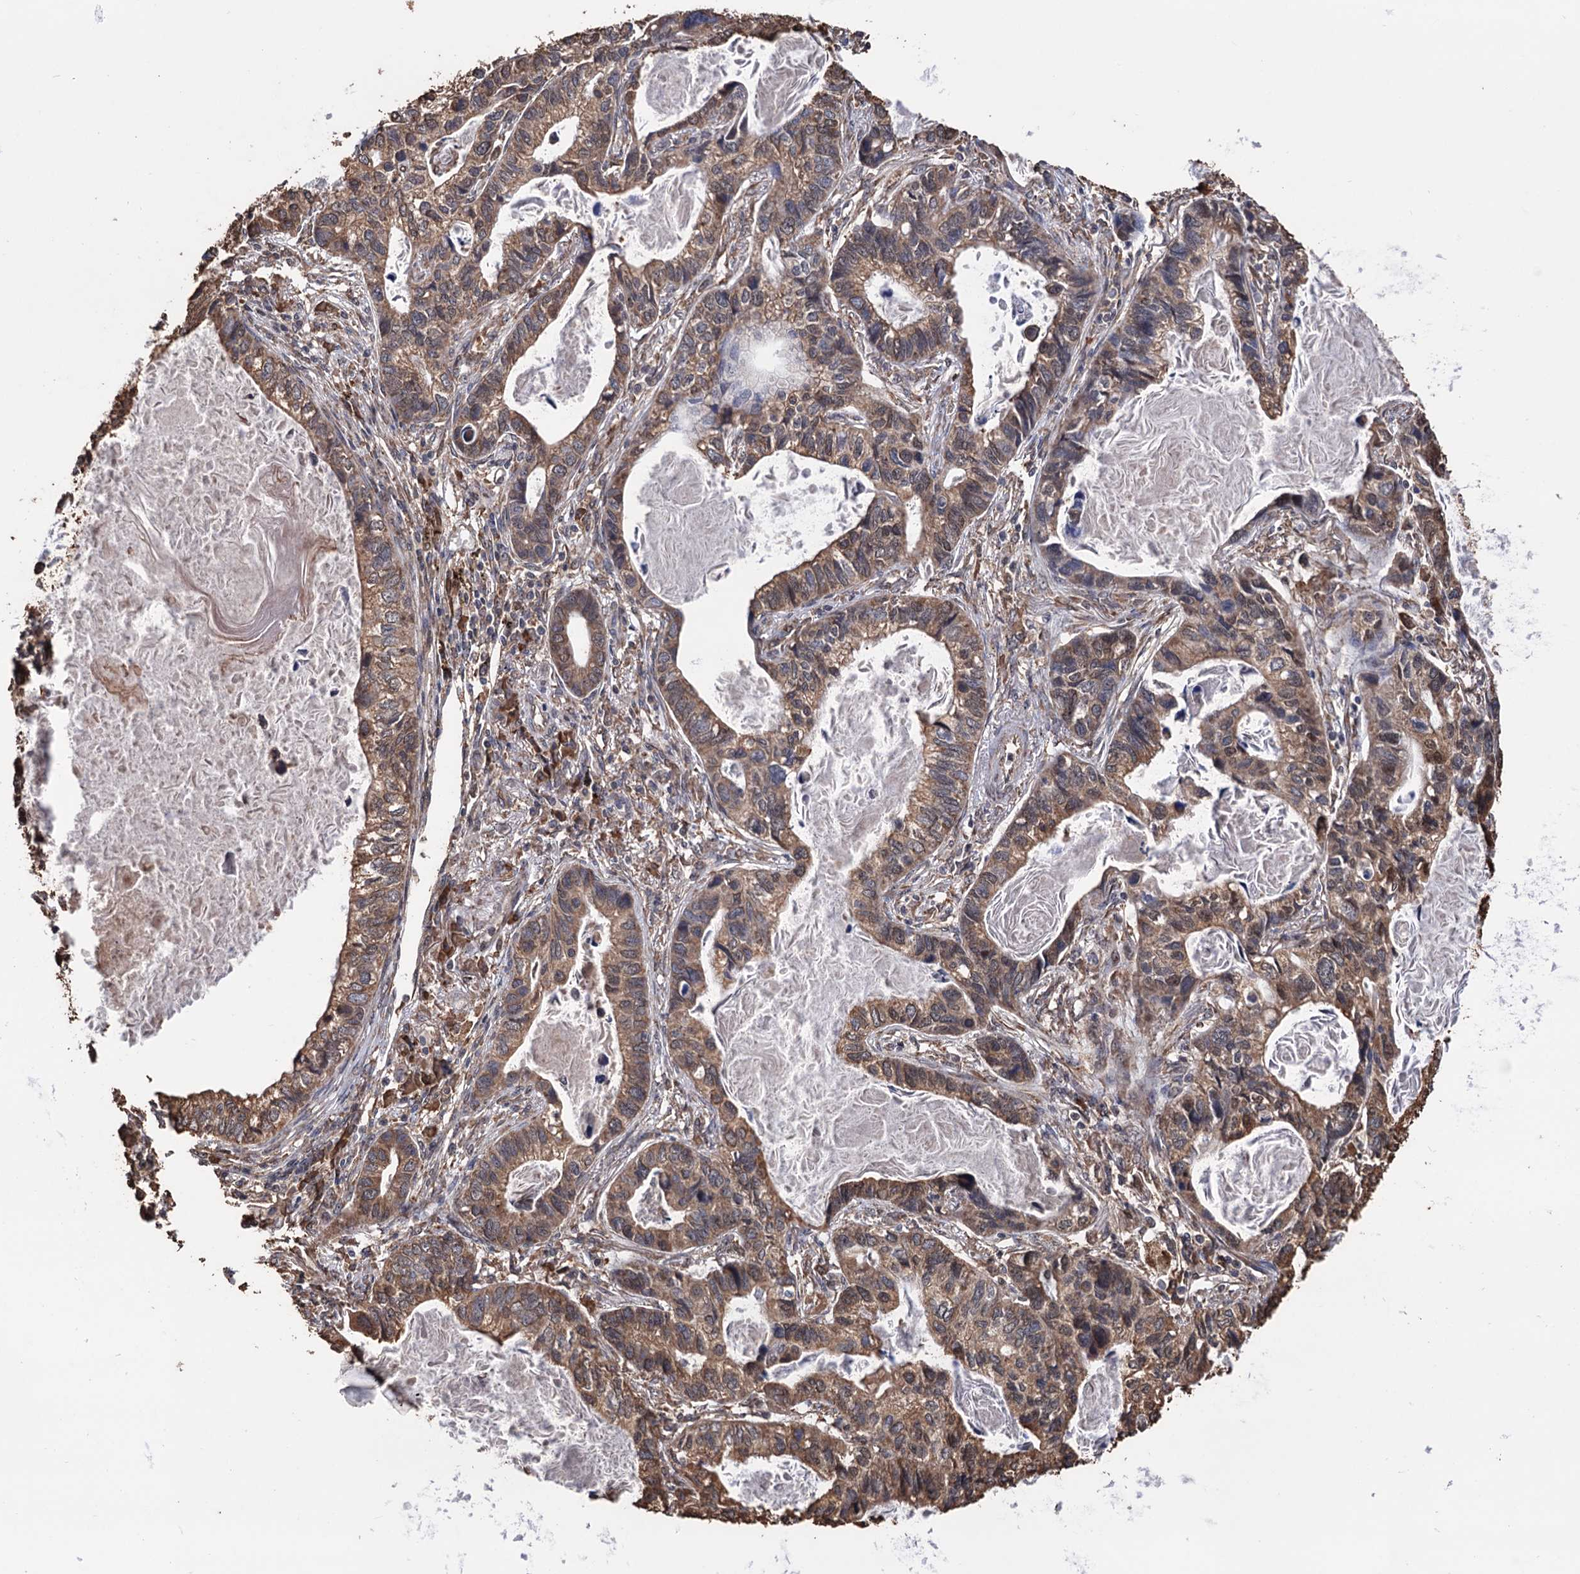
{"staining": {"intensity": "moderate", "quantity": ">75%", "location": "cytoplasmic/membranous"}, "tissue": "lung cancer", "cell_type": "Tumor cells", "image_type": "cancer", "snomed": [{"axis": "morphology", "description": "Adenocarcinoma, NOS"}, {"axis": "topography", "description": "Lung"}], "caption": "IHC of adenocarcinoma (lung) shows medium levels of moderate cytoplasmic/membranous positivity in about >75% of tumor cells.", "gene": "TBC1D12", "patient": {"sex": "male", "age": 67}}